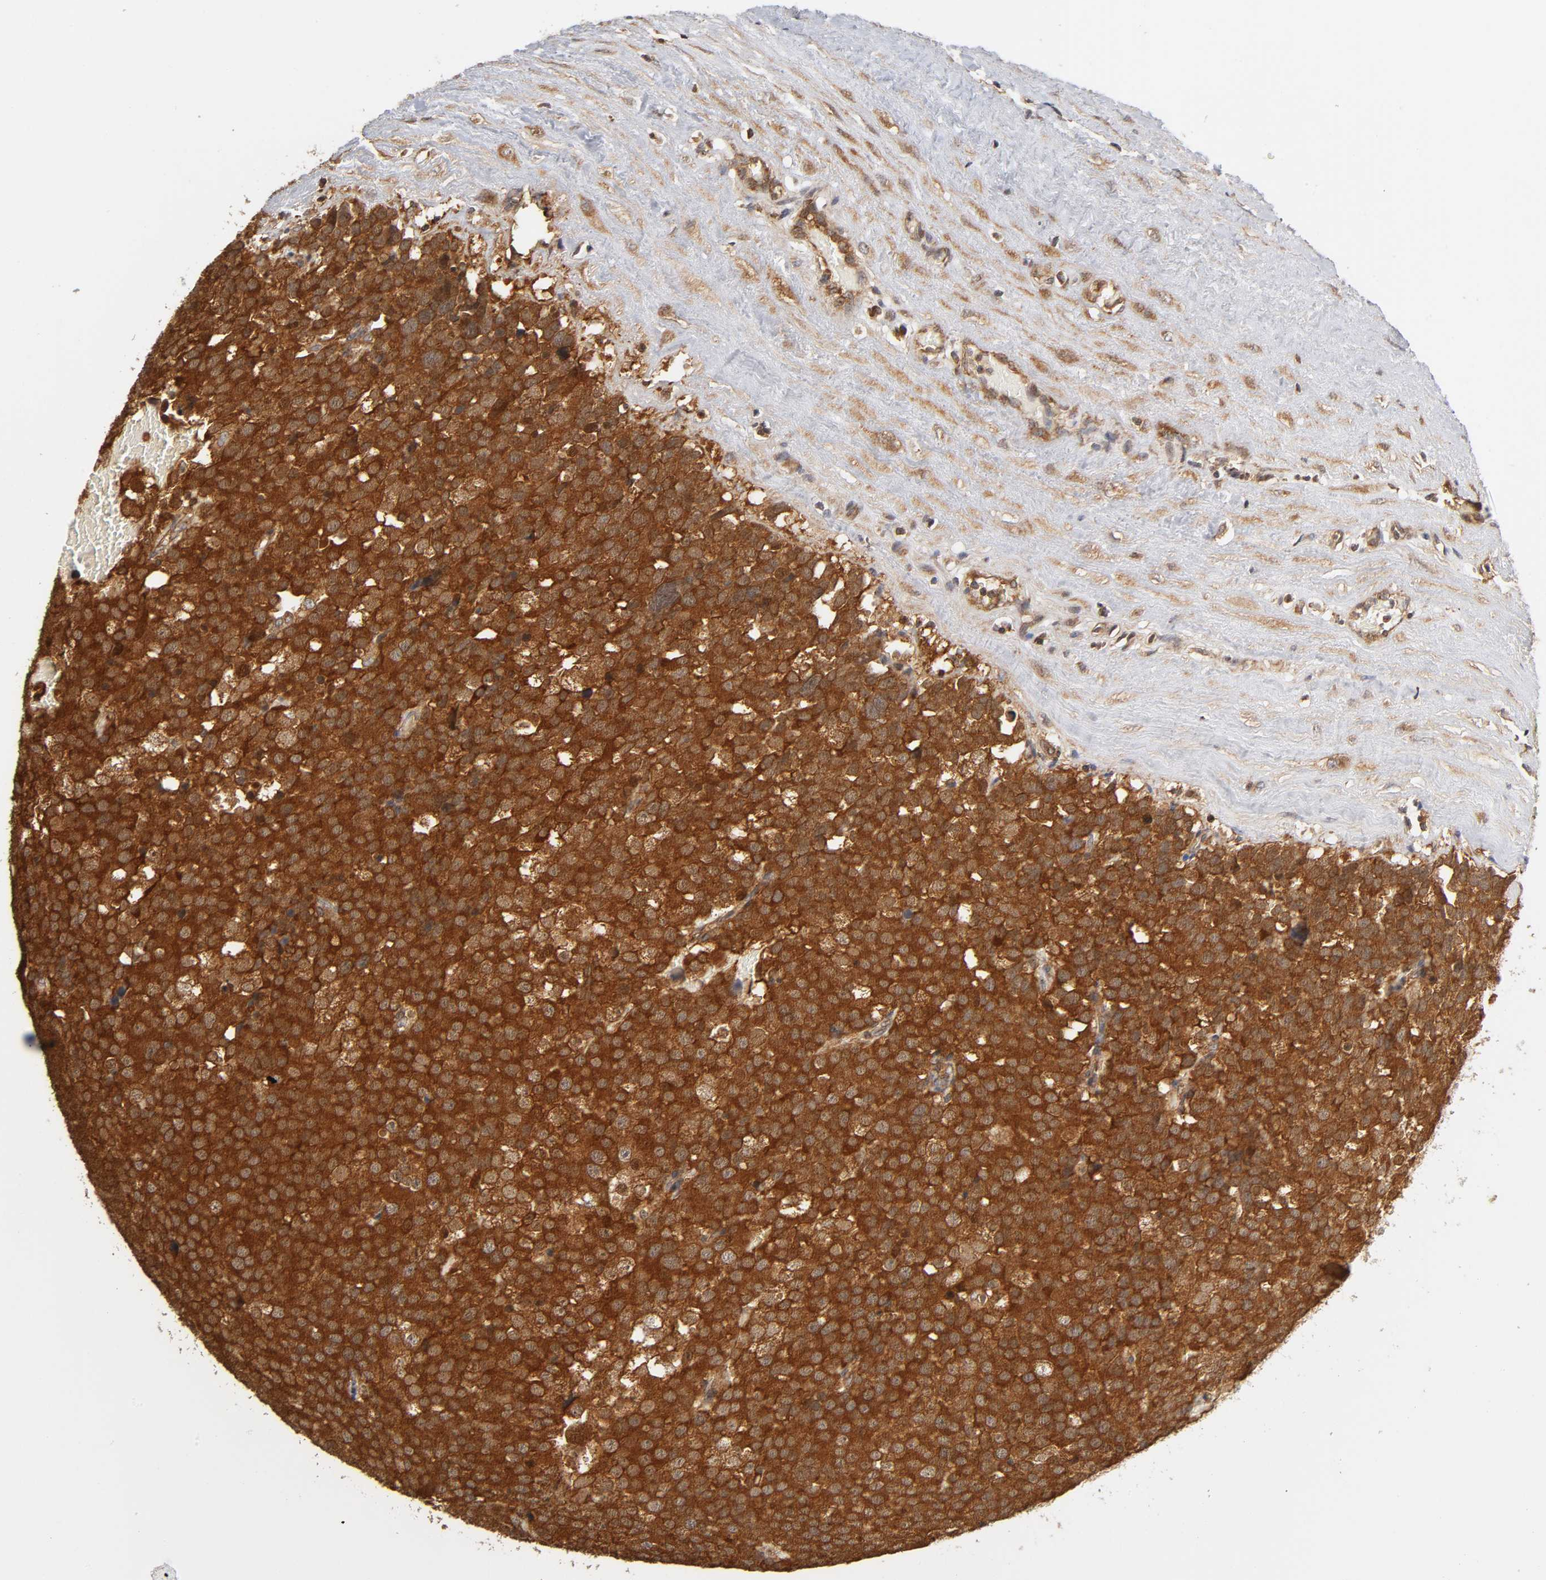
{"staining": {"intensity": "strong", "quantity": ">75%", "location": "cytoplasmic/membranous"}, "tissue": "testis cancer", "cell_type": "Tumor cells", "image_type": "cancer", "snomed": [{"axis": "morphology", "description": "Seminoma, NOS"}, {"axis": "topography", "description": "Testis"}], "caption": "Immunohistochemistry (IHC) micrograph of testis cancer stained for a protein (brown), which demonstrates high levels of strong cytoplasmic/membranous positivity in approximately >75% of tumor cells.", "gene": "PAFAH1B1", "patient": {"sex": "male", "age": 71}}